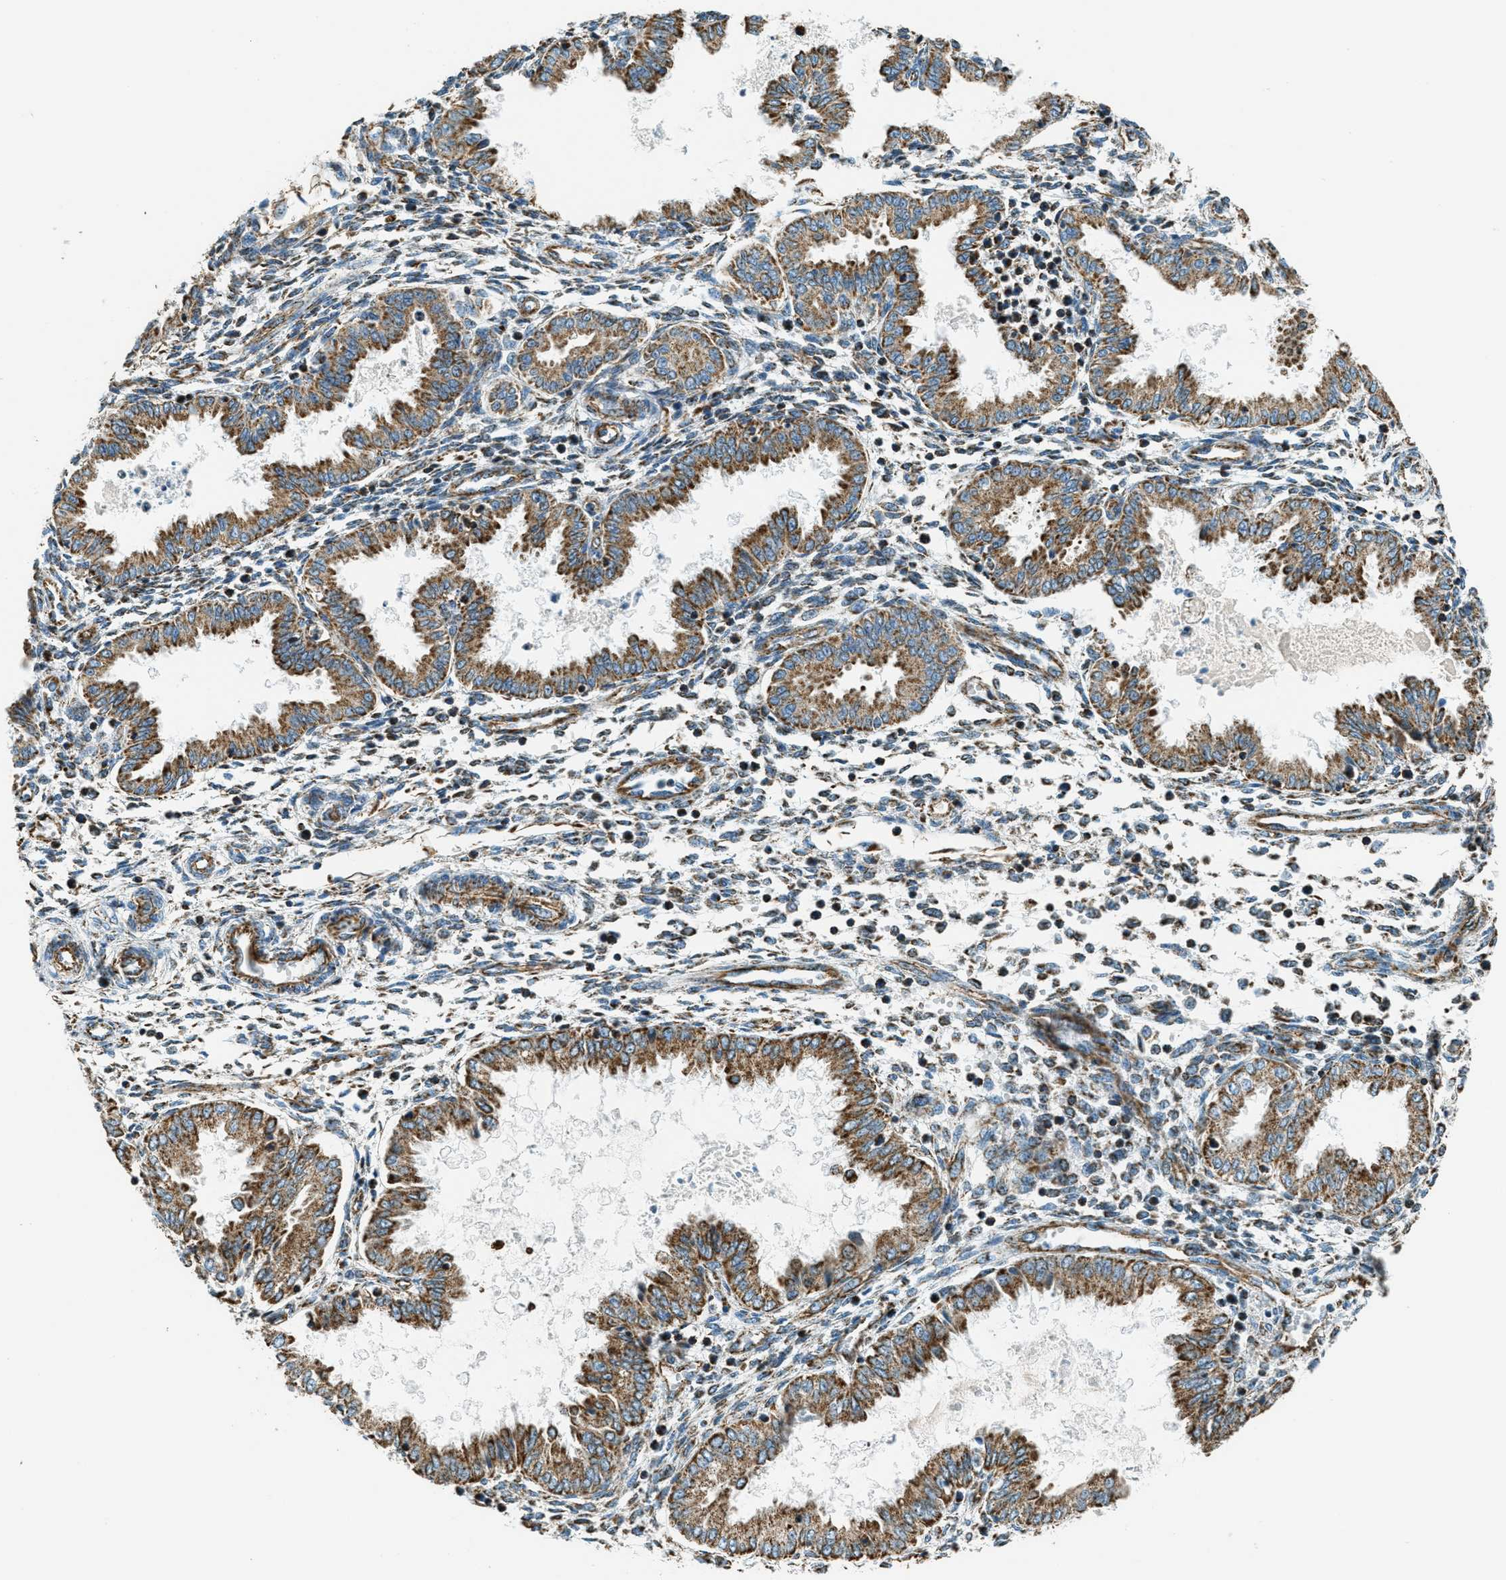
{"staining": {"intensity": "weak", "quantity": "<25%", "location": "cytoplasmic/membranous"}, "tissue": "endometrium", "cell_type": "Cells in endometrial stroma", "image_type": "normal", "snomed": [{"axis": "morphology", "description": "Normal tissue, NOS"}, {"axis": "topography", "description": "Endometrium"}], "caption": "A micrograph of endometrium stained for a protein reveals no brown staining in cells in endometrial stroma.", "gene": "CHST15", "patient": {"sex": "female", "age": 33}}